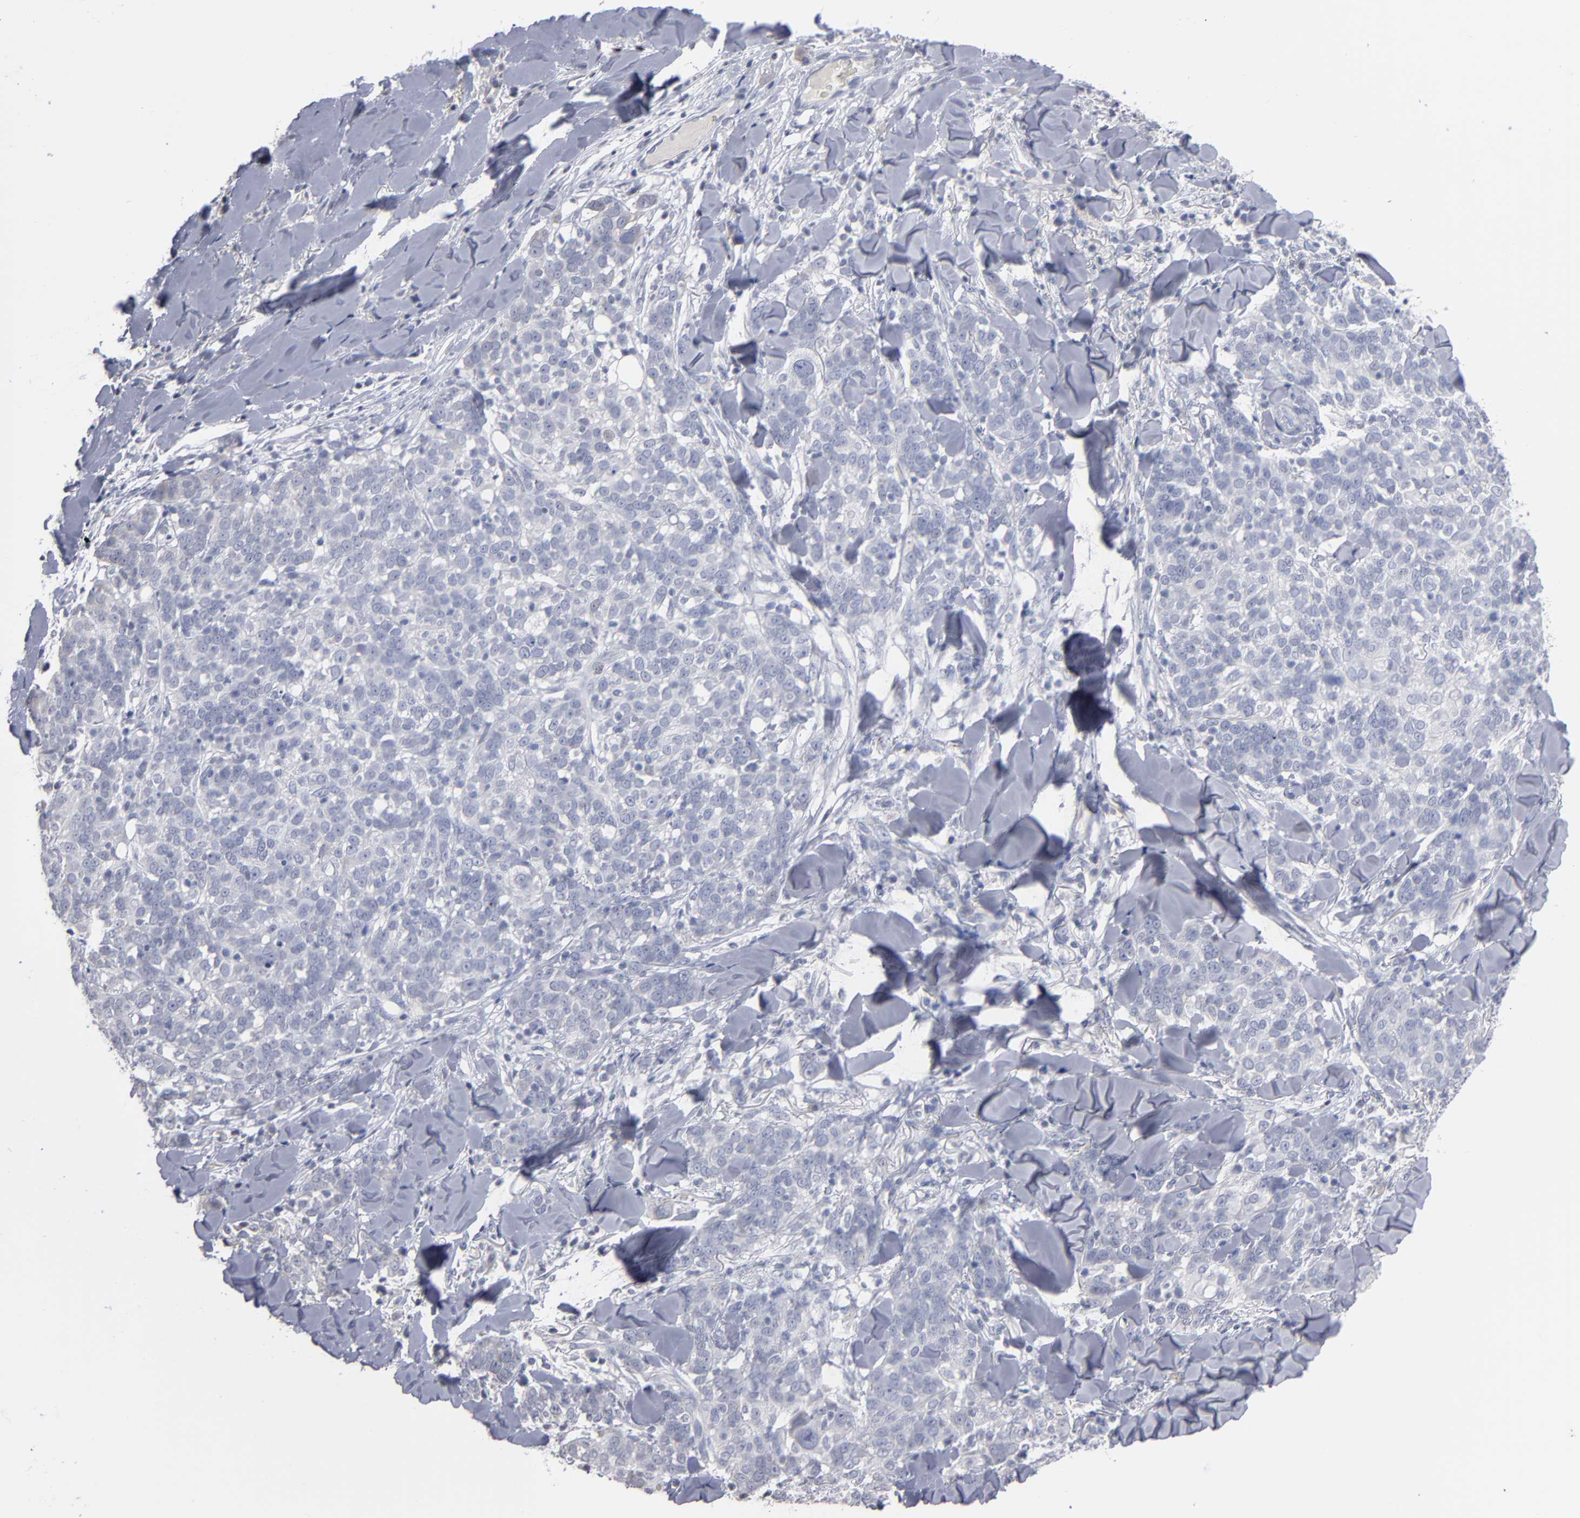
{"staining": {"intensity": "negative", "quantity": "none", "location": "none"}, "tissue": "skin cancer", "cell_type": "Tumor cells", "image_type": "cancer", "snomed": [{"axis": "morphology", "description": "Normal tissue, NOS"}, {"axis": "morphology", "description": "Squamous cell carcinoma, NOS"}, {"axis": "topography", "description": "Skin"}], "caption": "Immunohistochemical staining of skin cancer (squamous cell carcinoma) exhibits no significant expression in tumor cells.", "gene": "RPH3A", "patient": {"sex": "female", "age": 83}}